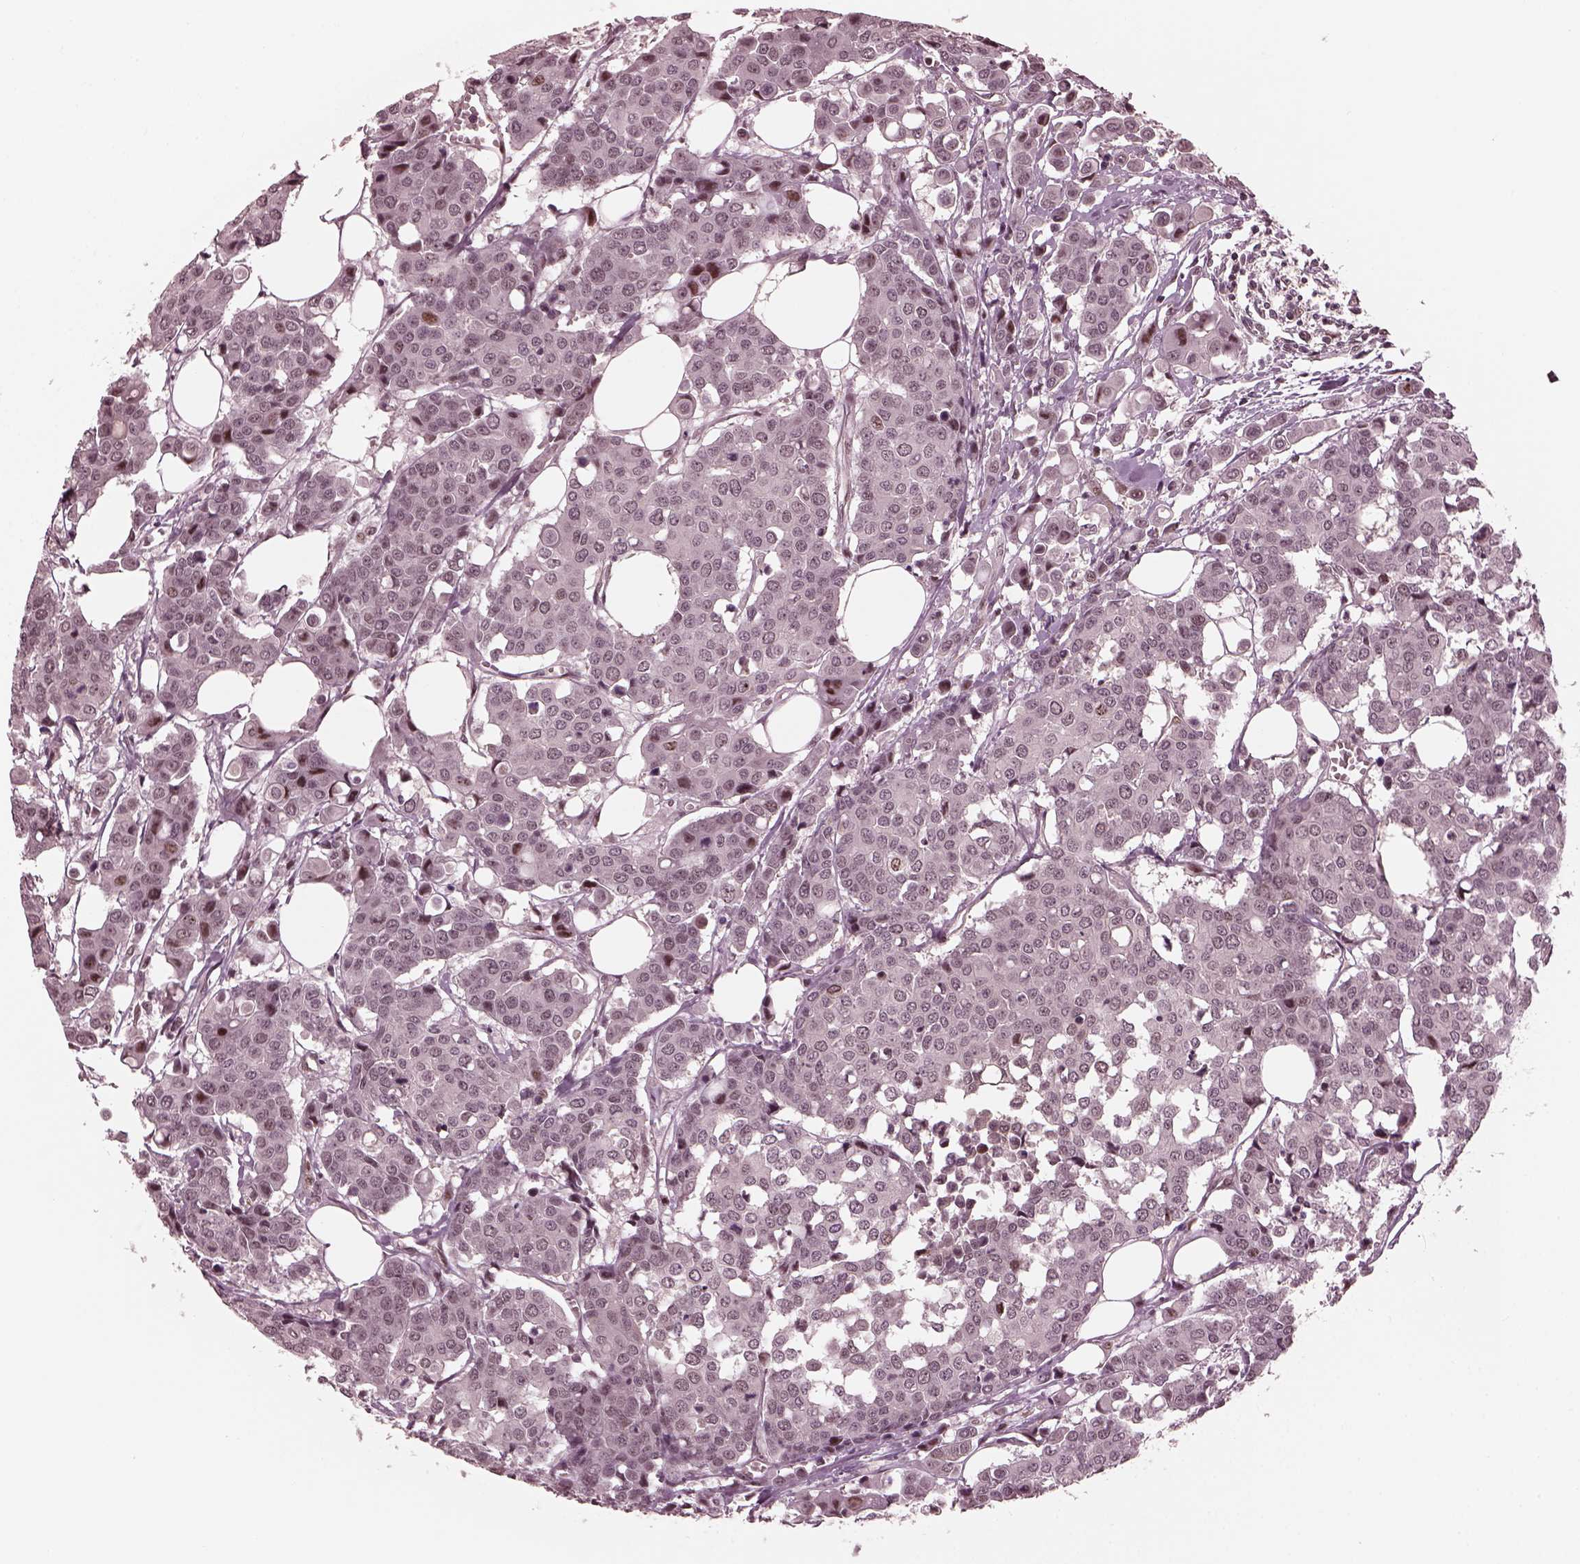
{"staining": {"intensity": "moderate", "quantity": "<25%", "location": "nuclear"}, "tissue": "carcinoid", "cell_type": "Tumor cells", "image_type": "cancer", "snomed": [{"axis": "morphology", "description": "Carcinoid, malignant, NOS"}, {"axis": "topography", "description": "Colon"}], "caption": "Tumor cells show low levels of moderate nuclear positivity in approximately <25% of cells in carcinoid (malignant).", "gene": "TRIB3", "patient": {"sex": "male", "age": 81}}